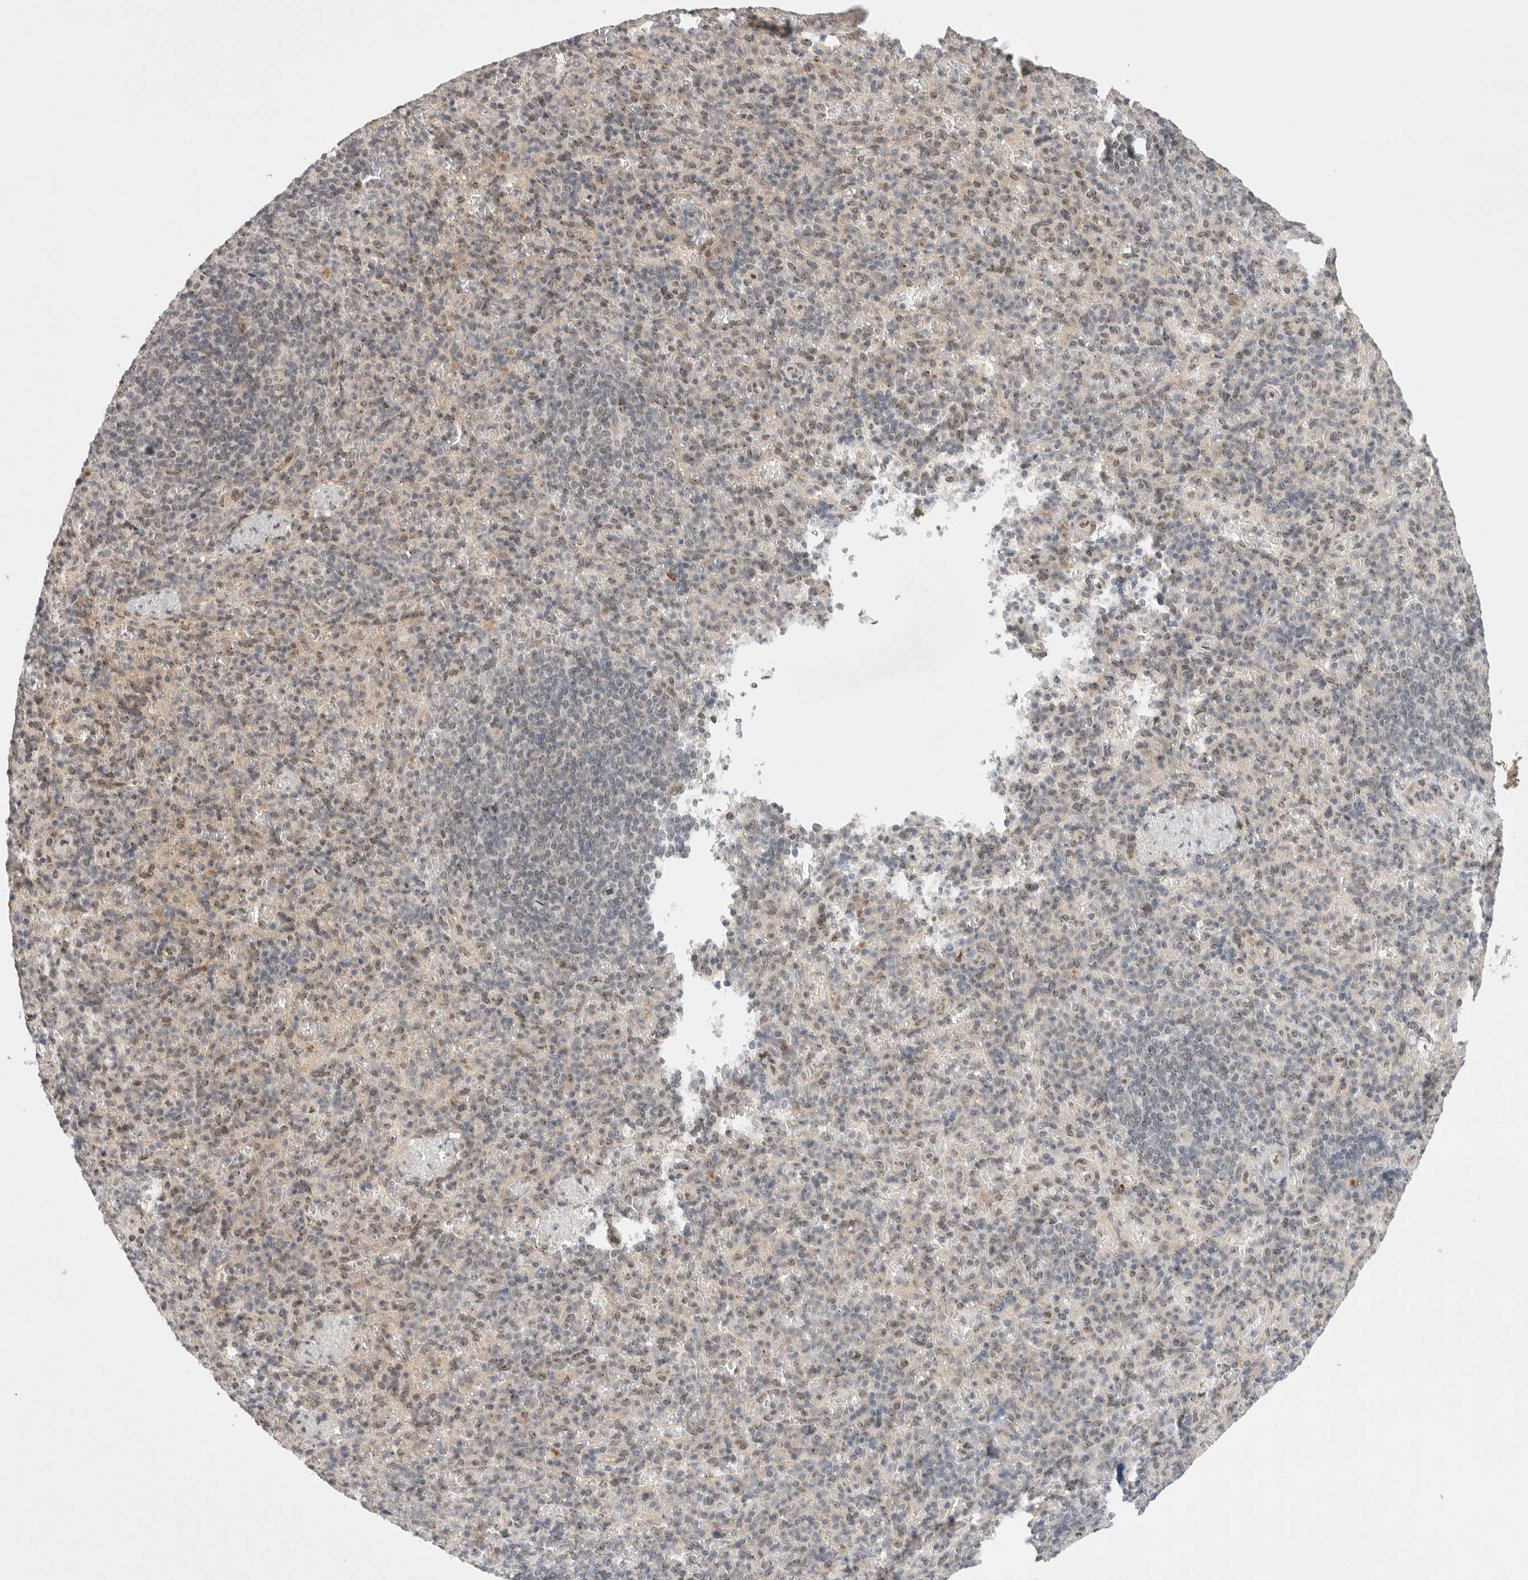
{"staining": {"intensity": "weak", "quantity": "25%-75%", "location": "nuclear"}, "tissue": "spleen", "cell_type": "Cells in red pulp", "image_type": "normal", "snomed": [{"axis": "morphology", "description": "Normal tissue, NOS"}, {"axis": "topography", "description": "Spleen"}], "caption": "Protein staining of normal spleen demonstrates weak nuclear positivity in about 25%-75% of cells in red pulp.", "gene": "LEMD3", "patient": {"sex": "female", "age": 74}}